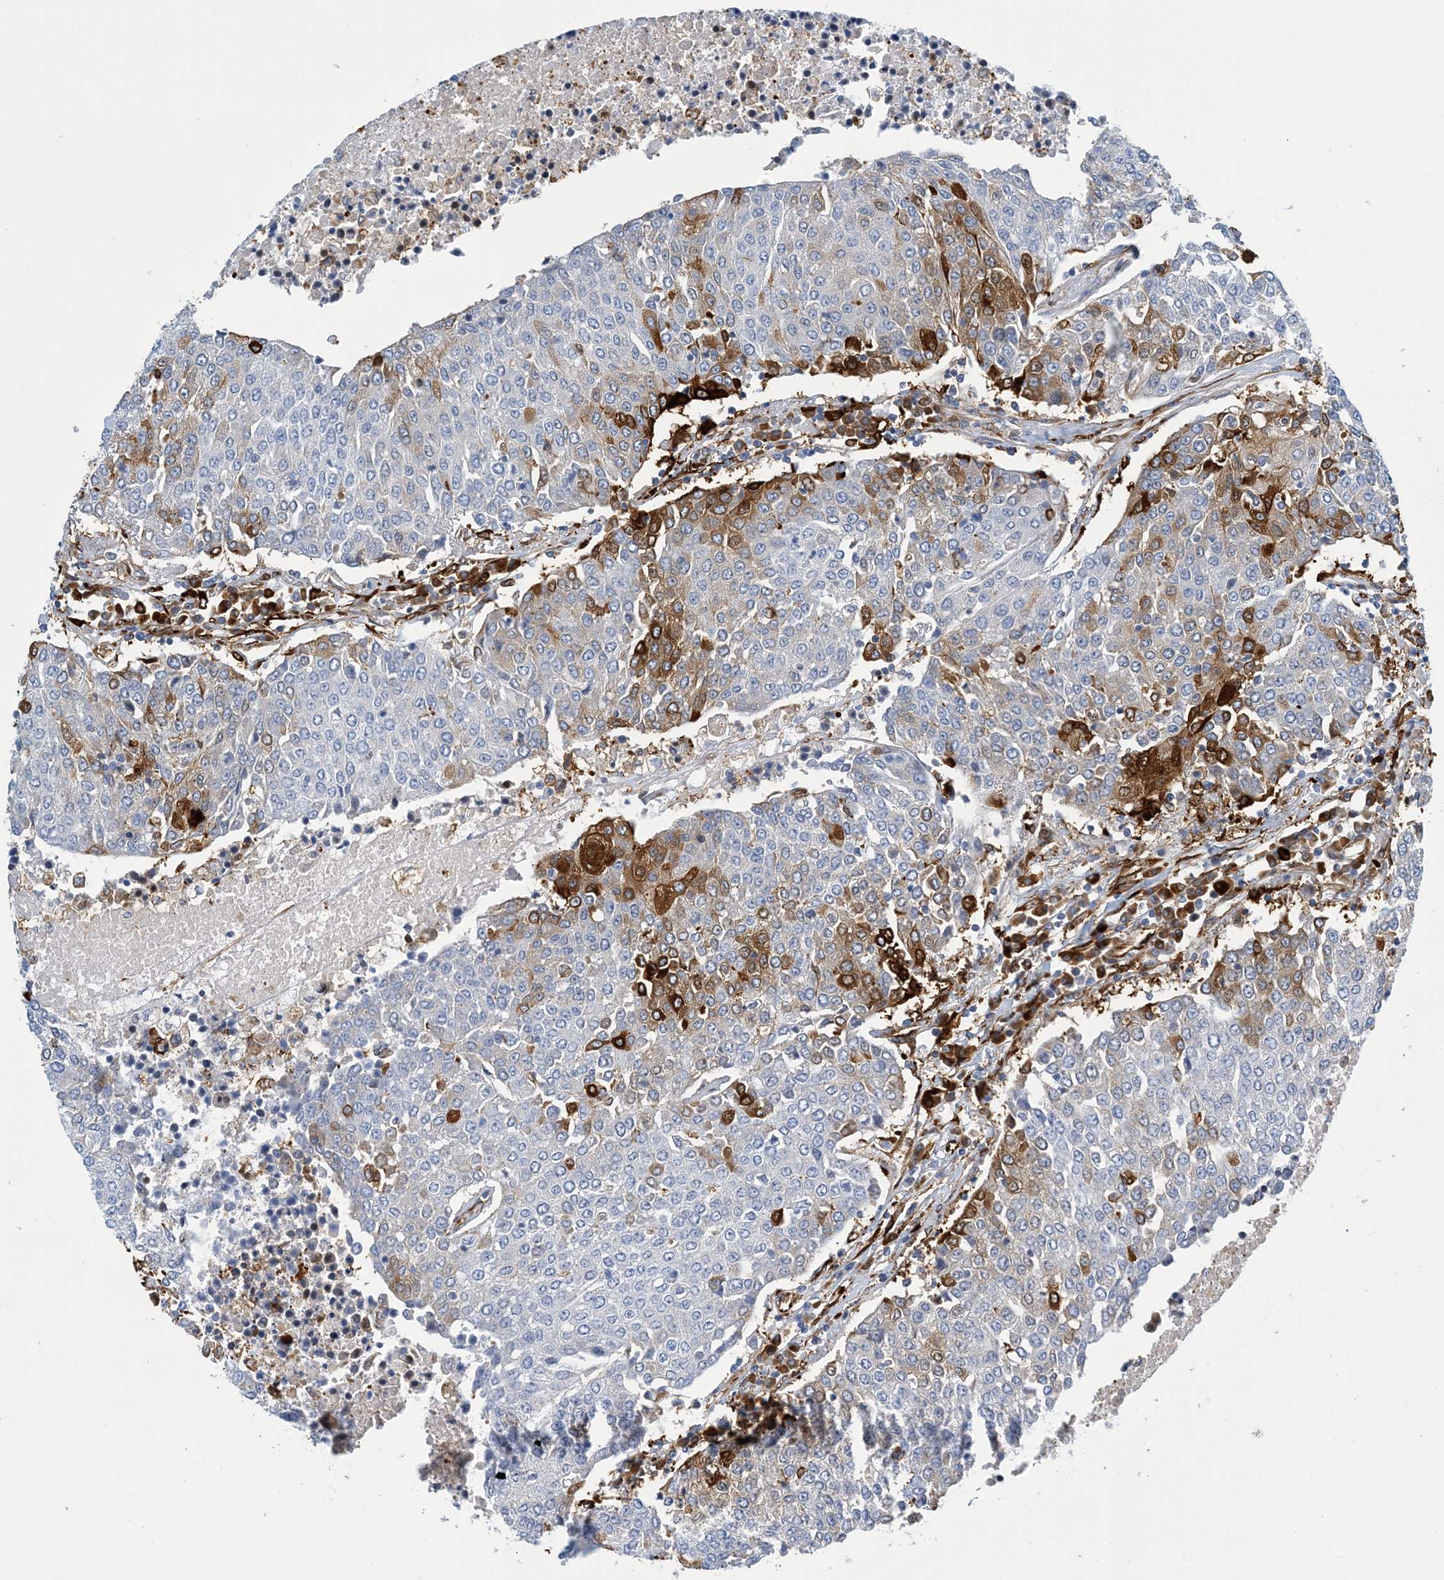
{"staining": {"intensity": "moderate", "quantity": "<25%", "location": "cytoplasmic/membranous"}, "tissue": "urothelial cancer", "cell_type": "Tumor cells", "image_type": "cancer", "snomed": [{"axis": "morphology", "description": "Urothelial carcinoma, High grade"}, {"axis": "topography", "description": "Urinary bladder"}], "caption": "A brown stain highlights moderate cytoplasmic/membranous staining of a protein in urothelial cancer tumor cells.", "gene": "PCDHA2", "patient": {"sex": "female", "age": 85}}